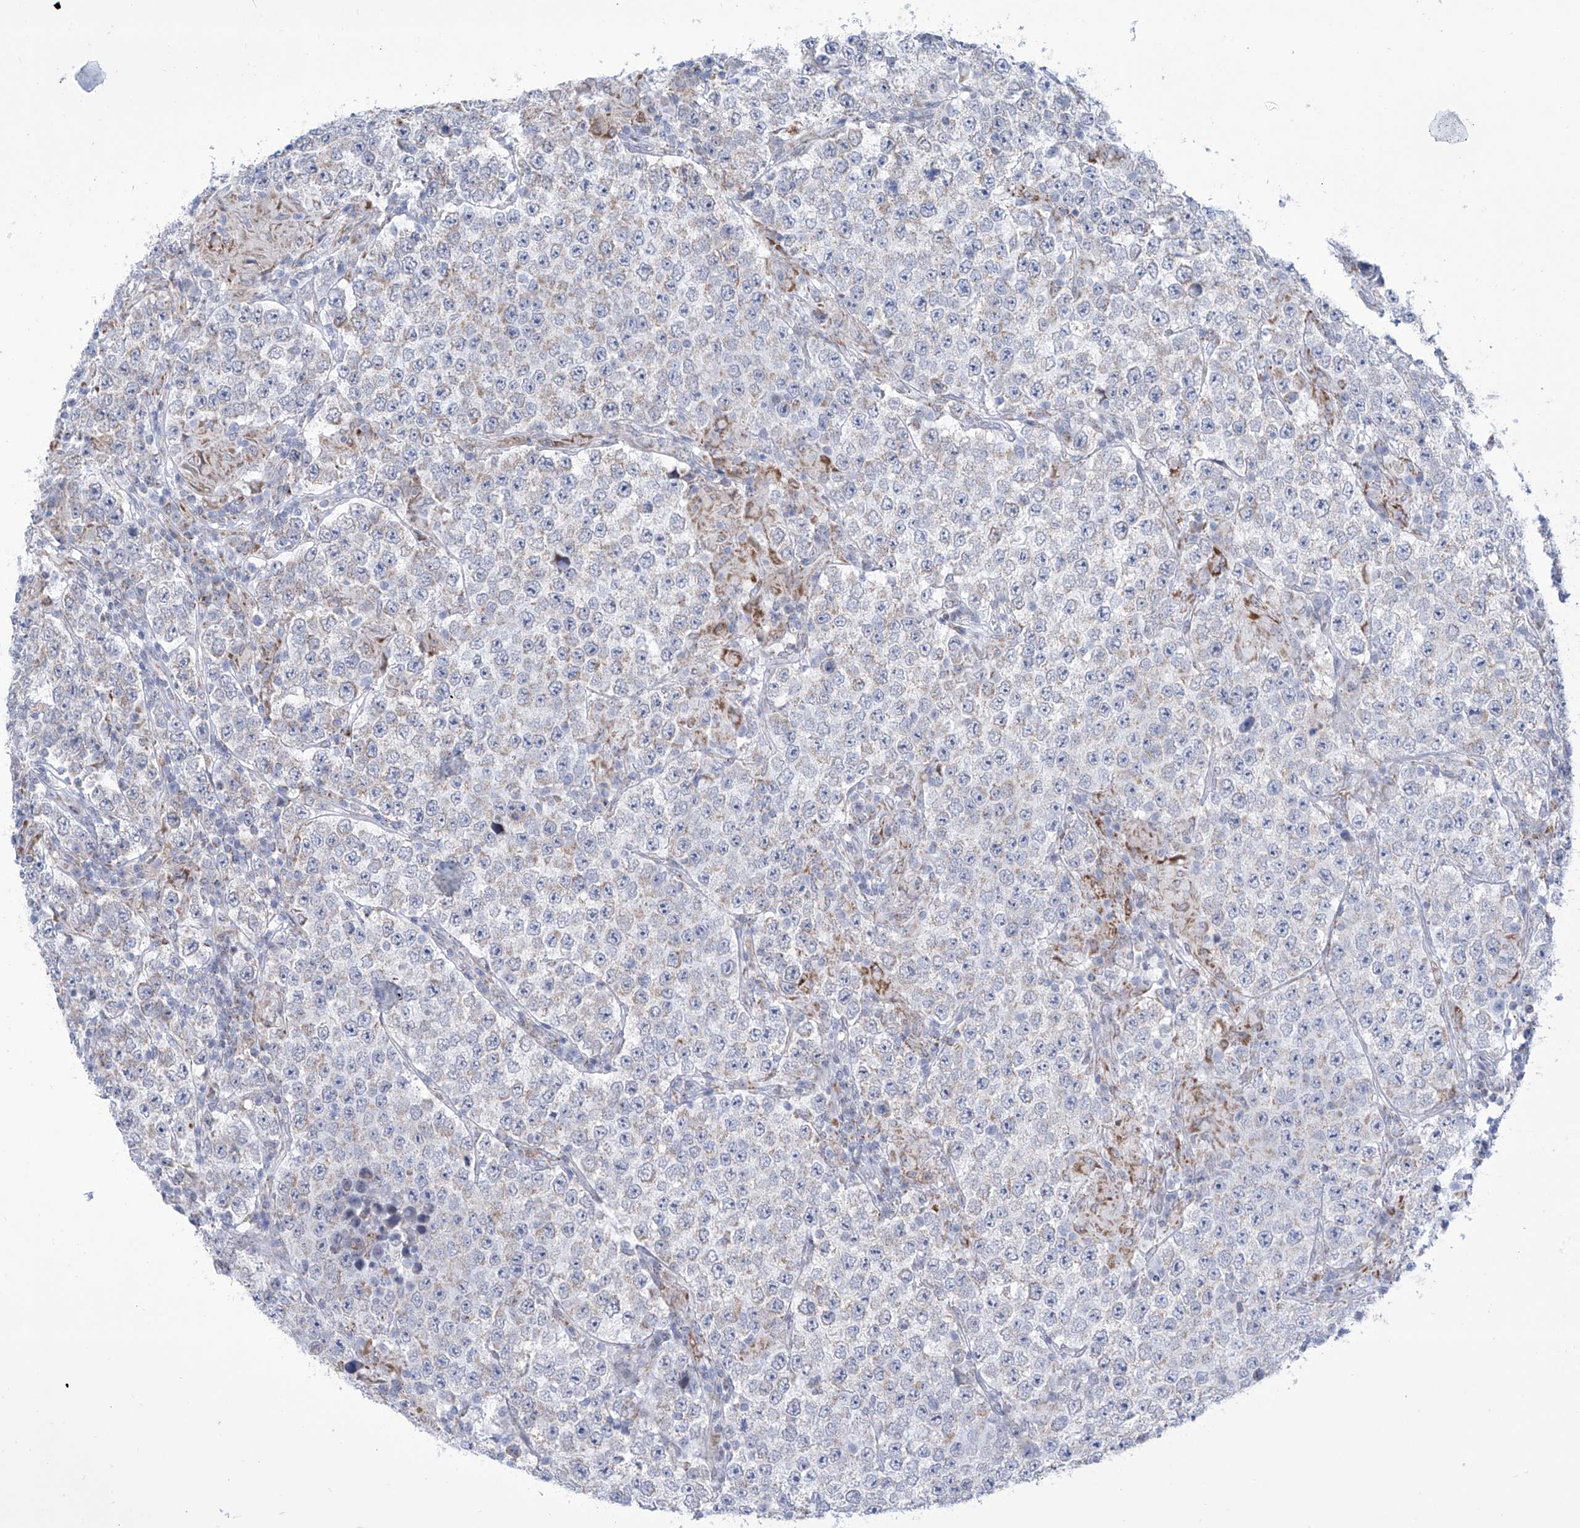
{"staining": {"intensity": "negative", "quantity": "none", "location": "none"}, "tissue": "testis cancer", "cell_type": "Tumor cells", "image_type": "cancer", "snomed": [{"axis": "morphology", "description": "Normal tissue, NOS"}, {"axis": "morphology", "description": "Urothelial carcinoma, High grade"}, {"axis": "morphology", "description": "Seminoma, NOS"}, {"axis": "morphology", "description": "Carcinoma, Embryonal, NOS"}, {"axis": "topography", "description": "Urinary bladder"}, {"axis": "topography", "description": "Testis"}], "caption": "Histopathology image shows no significant protein staining in tumor cells of testis cancer.", "gene": "ALDH6A1", "patient": {"sex": "male", "age": 41}}